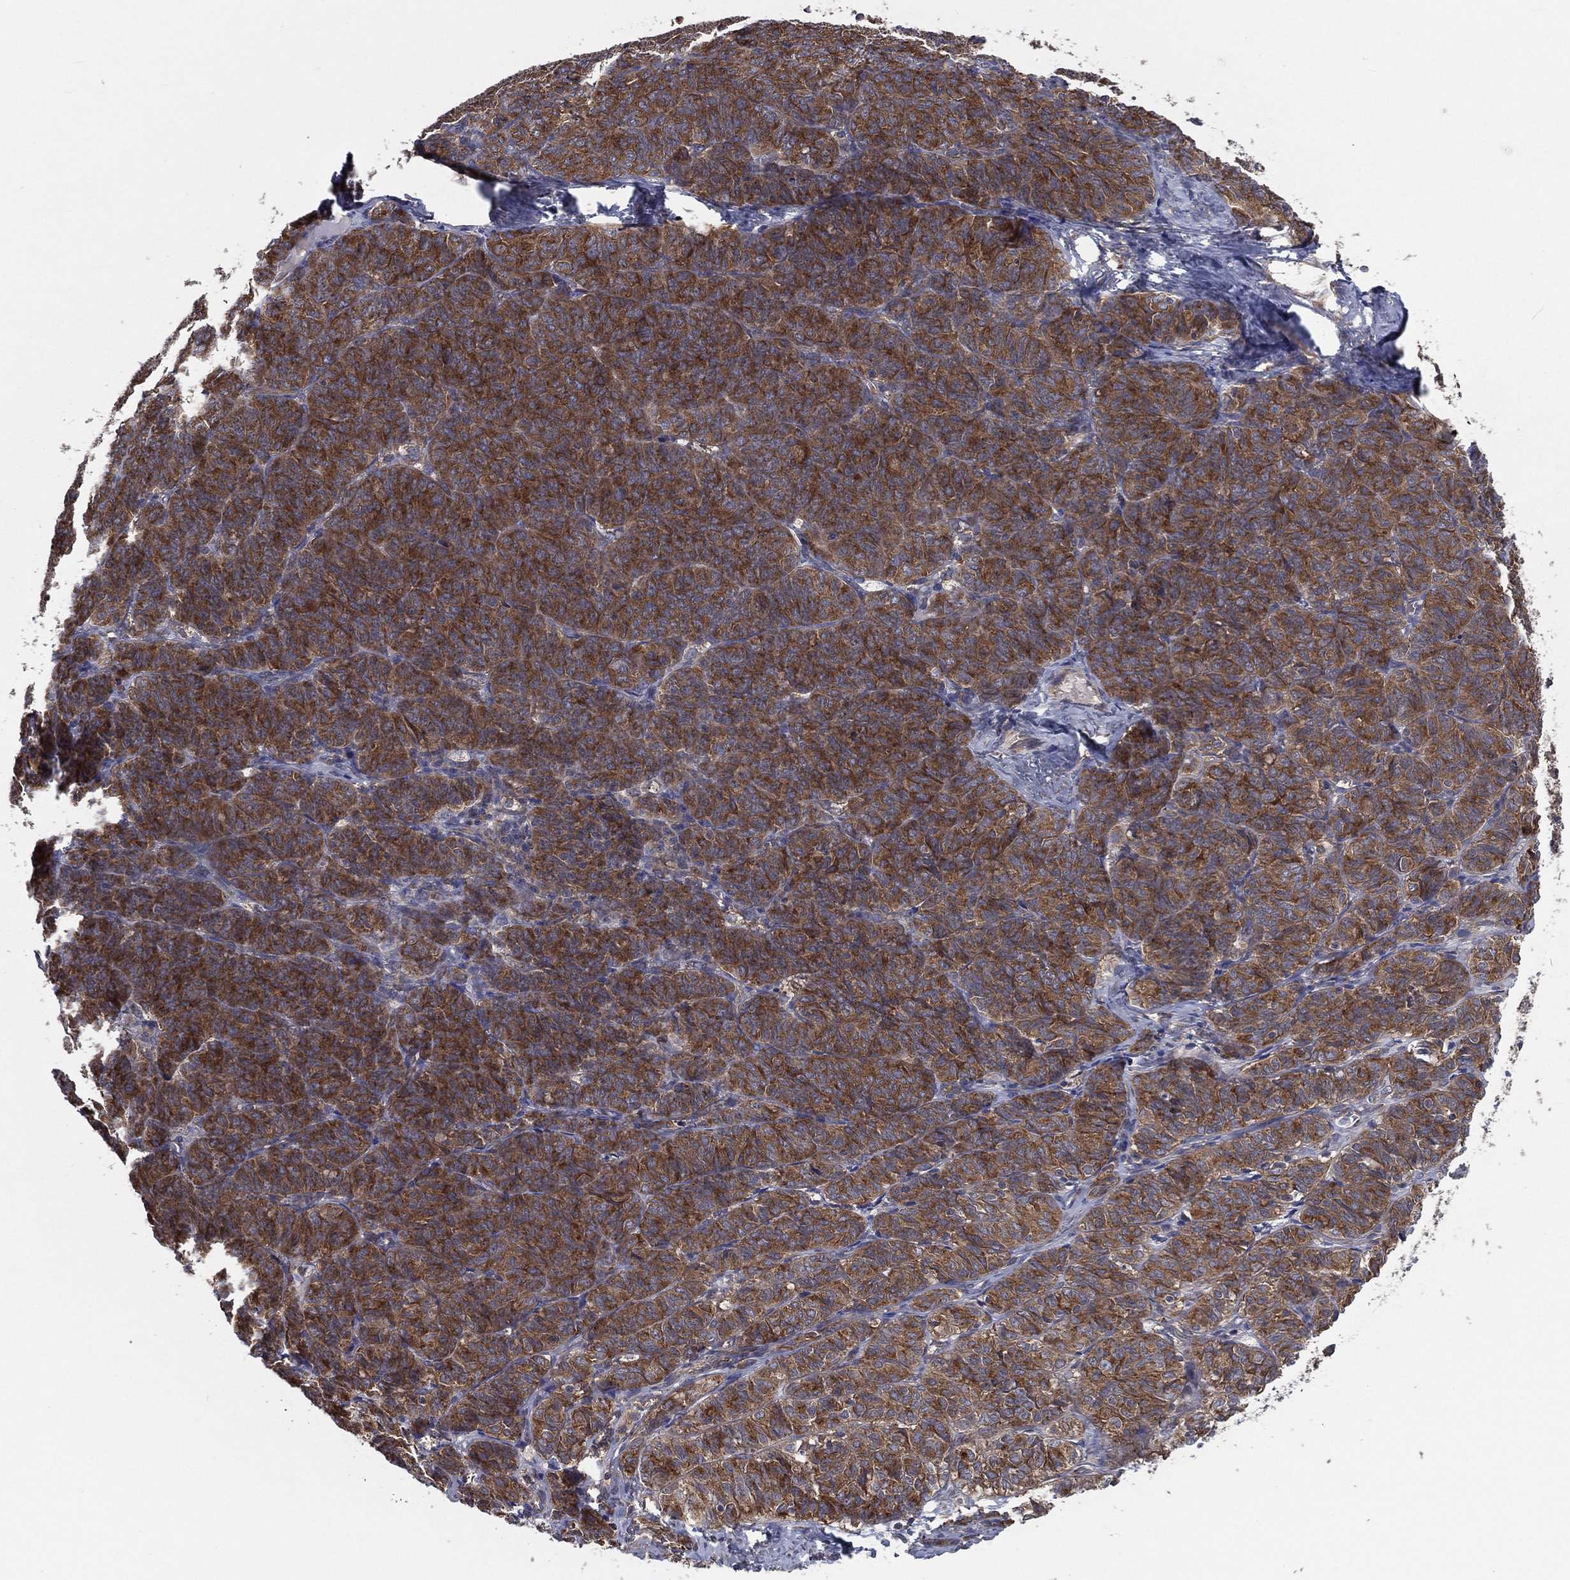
{"staining": {"intensity": "strong", "quantity": ">75%", "location": "cytoplasmic/membranous"}, "tissue": "ovarian cancer", "cell_type": "Tumor cells", "image_type": "cancer", "snomed": [{"axis": "morphology", "description": "Carcinoma, endometroid"}, {"axis": "topography", "description": "Ovary"}], "caption": "Brown immunohistochemical staining in human ovarian cancer demonstrates strong cytoplasmic/membranous expression in about >75% of tumor cells.", "gene": "EIF2B5", "patient": {"sex": "female", "age": 80}}